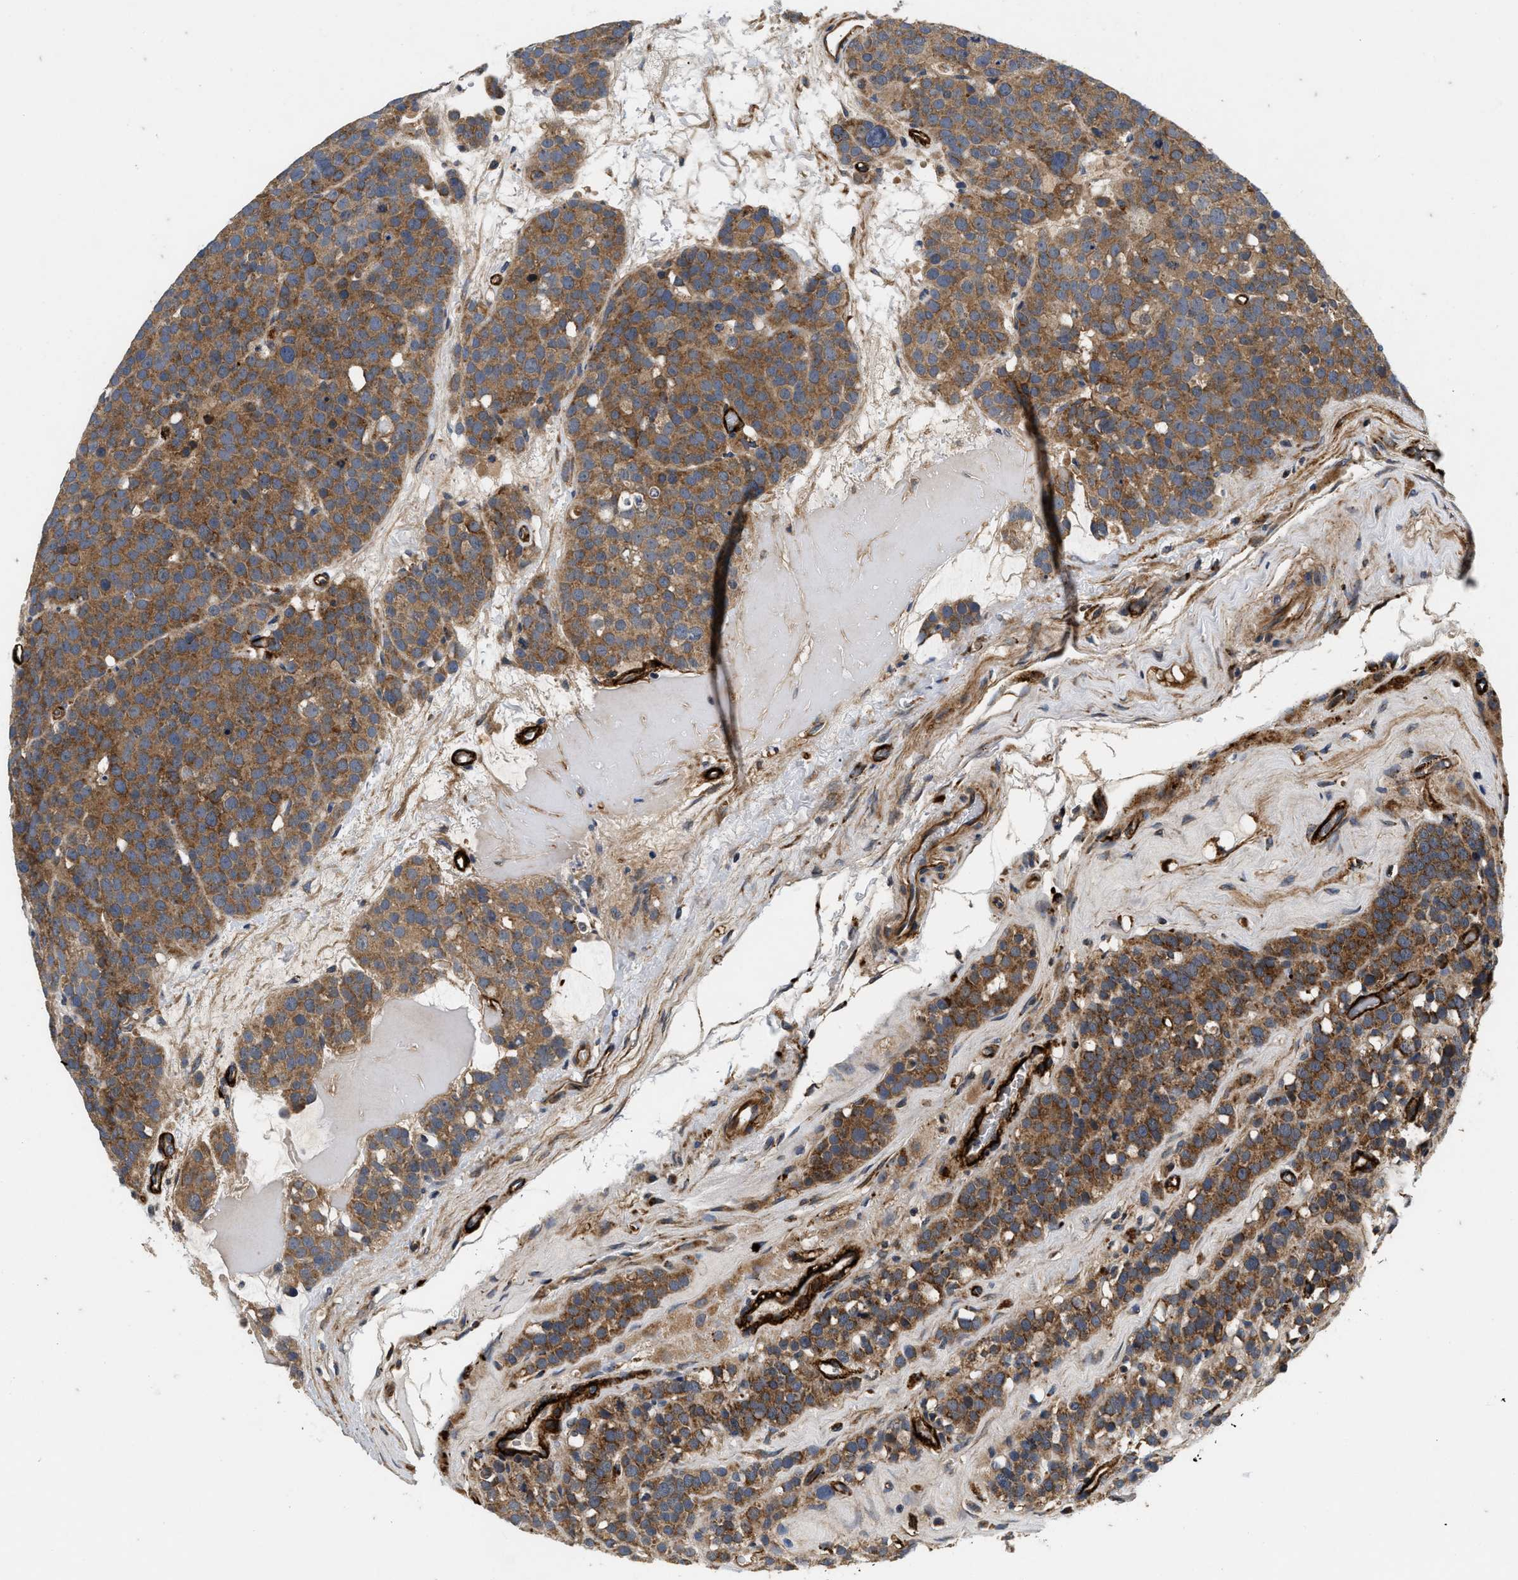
{"staining": {"intensity": "strong", "quantity": ">75%", "location": "cytoplasmic/membranous"}, "tissue": "testis cancer", "cell_type": "Tumor cells", "image_type": "cancer", "snomed": [{"axis": "morphology", "description": "Seminoma, NOS"}, {"axis": "topography", "description": "Testis"}], "caption": "Protein staining of testis seminoma tissue exhibits strong cytoplasmic/membranous staining in about >75% of tumor cells.", "gene": "NME6", "patient": {"sex": "male", "age": 71}}